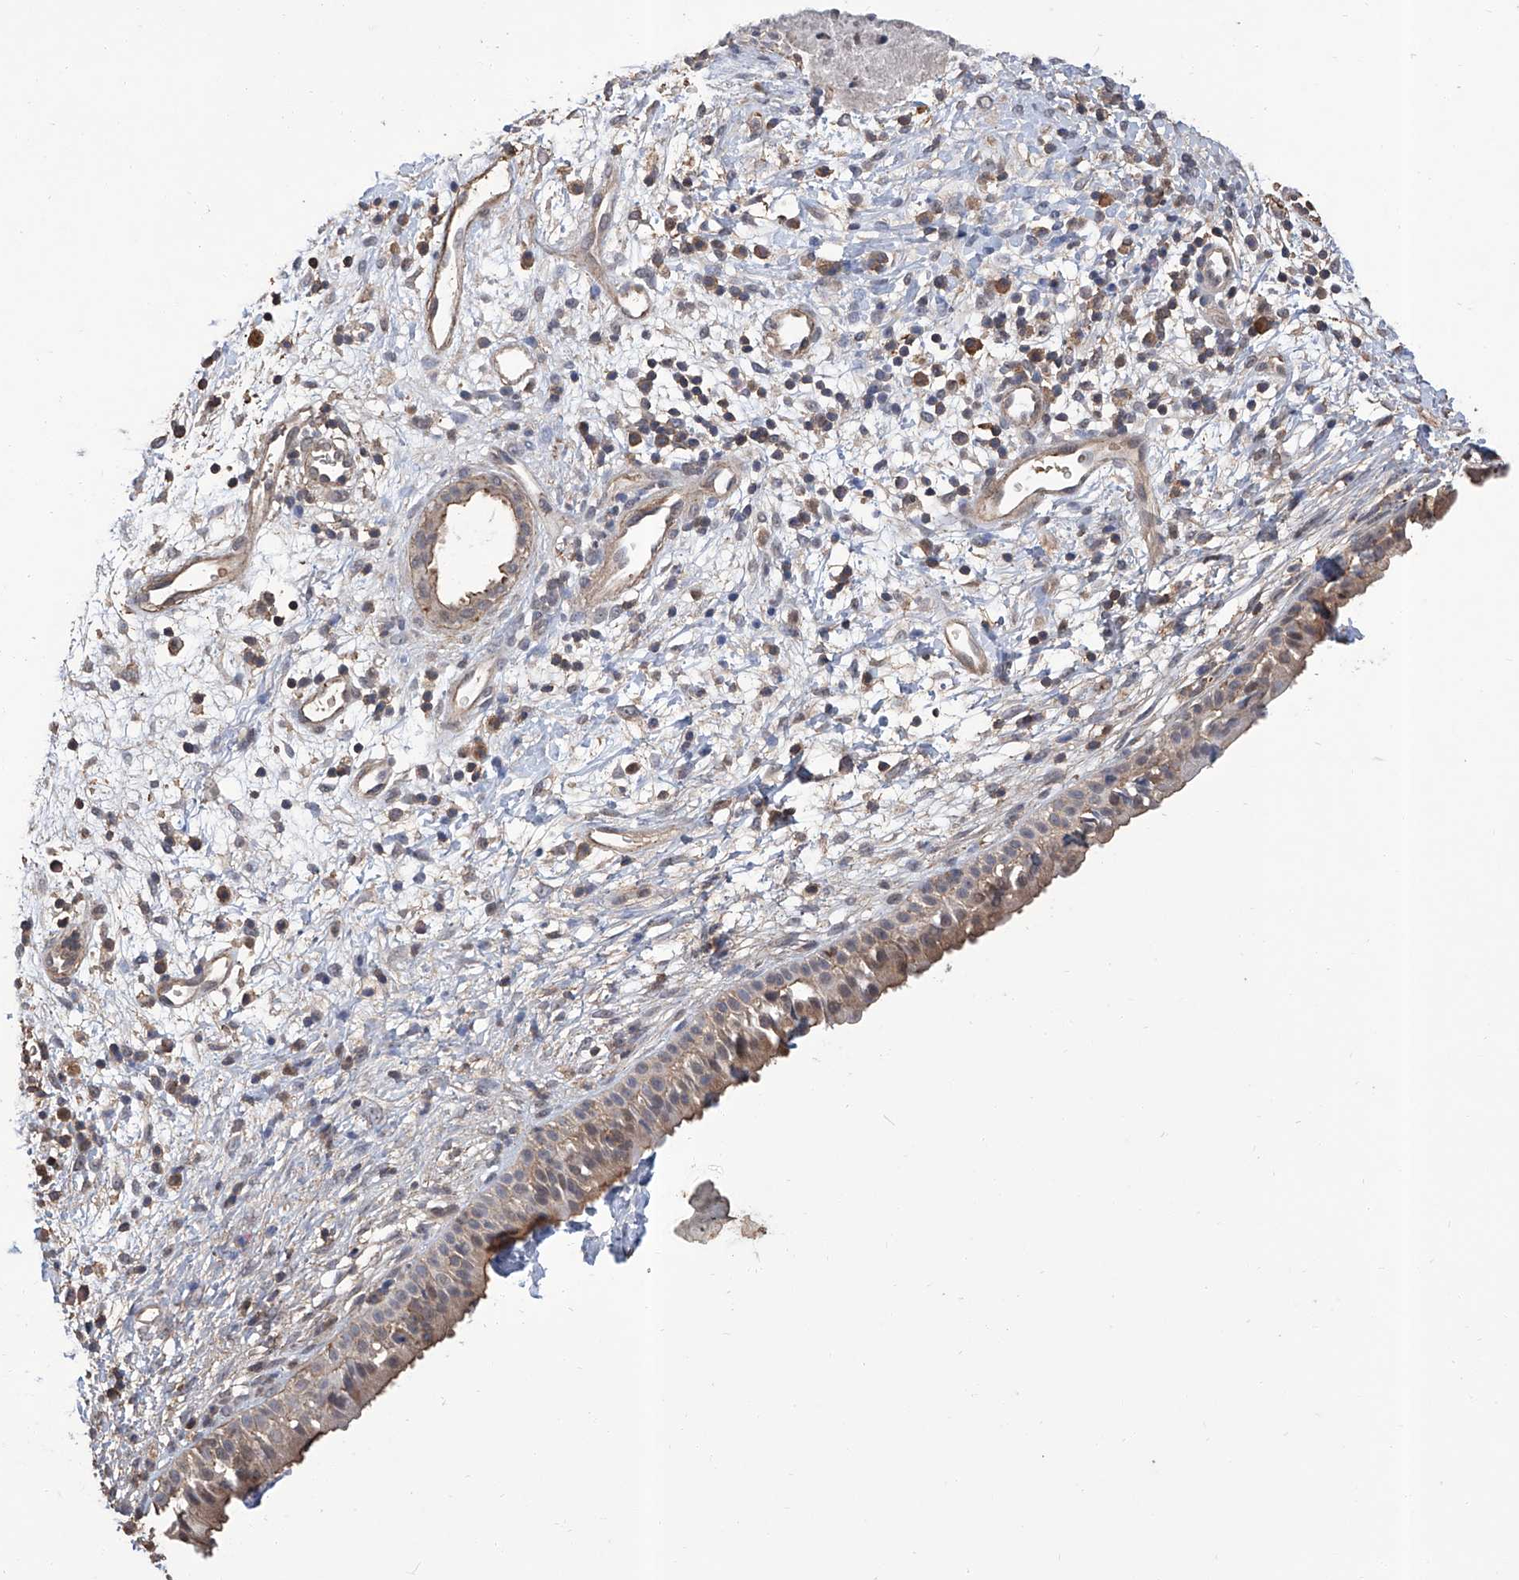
{"staining": {"intensity": "moderate", "quantity": "25%-75%", "location": "cytoplasmic/membranous"}, "tissue": "nasopharynx", "cell_type": "Respiratory epithelial cells", "image_type": "normal", "snomed": [{"axis": "morphology", "description": "Normal tissue, NOS"}, {"axis": "topography", "description": "Nasopharynx"}], "caption": "Immunohistochemical staining of unremarkable nasopharynx shows moderate cytoplasmic/membranous protein staining in approximately 25%-75% of respiratory epithelial cells. Using DAB (brown) and hematoxylin (blue) stains, captured at high magnification using brightfield microscopy.", "gene": "GPT", "patient": {"sex": "male", "age": 22}}